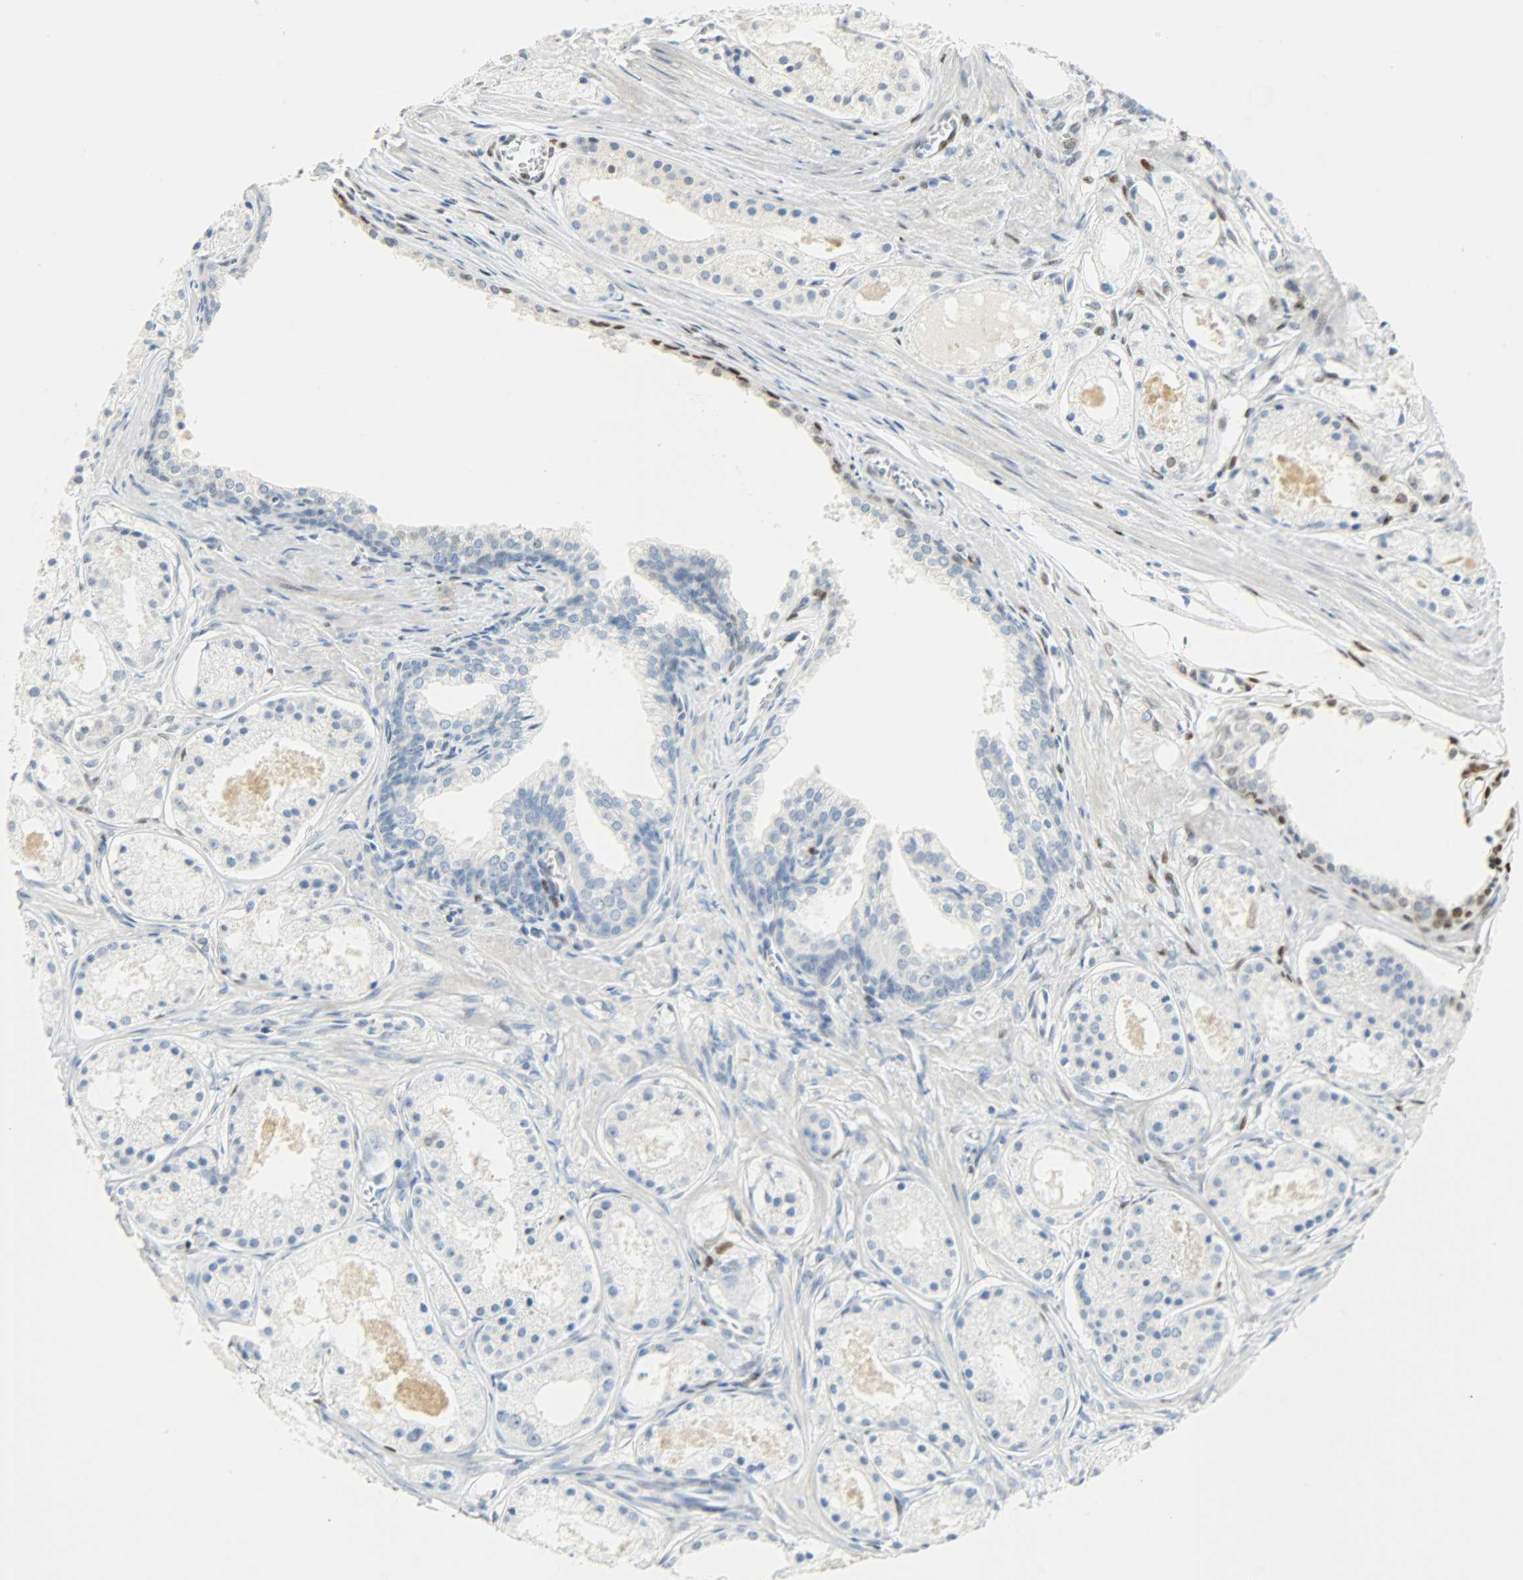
{"staining": {"intensity": "weak", "quantity": "<25%", "location": "nuclear"}, "tissue": "prostate cancer", "cell_type": "Tumor cells", "image_type": "cancer", "snomed": [{"axis": "morphology", "description": "Adenocarcinoma, Low grade"}, {"axis": "topography", "description": "Prostate"}], "caption": "The micrograph reveals no staining of tumor cells in prostate cancer (low-grade adenocarcinoma).", "gene": "JUNB", "patient": {"sex": "male", "age": 57}}